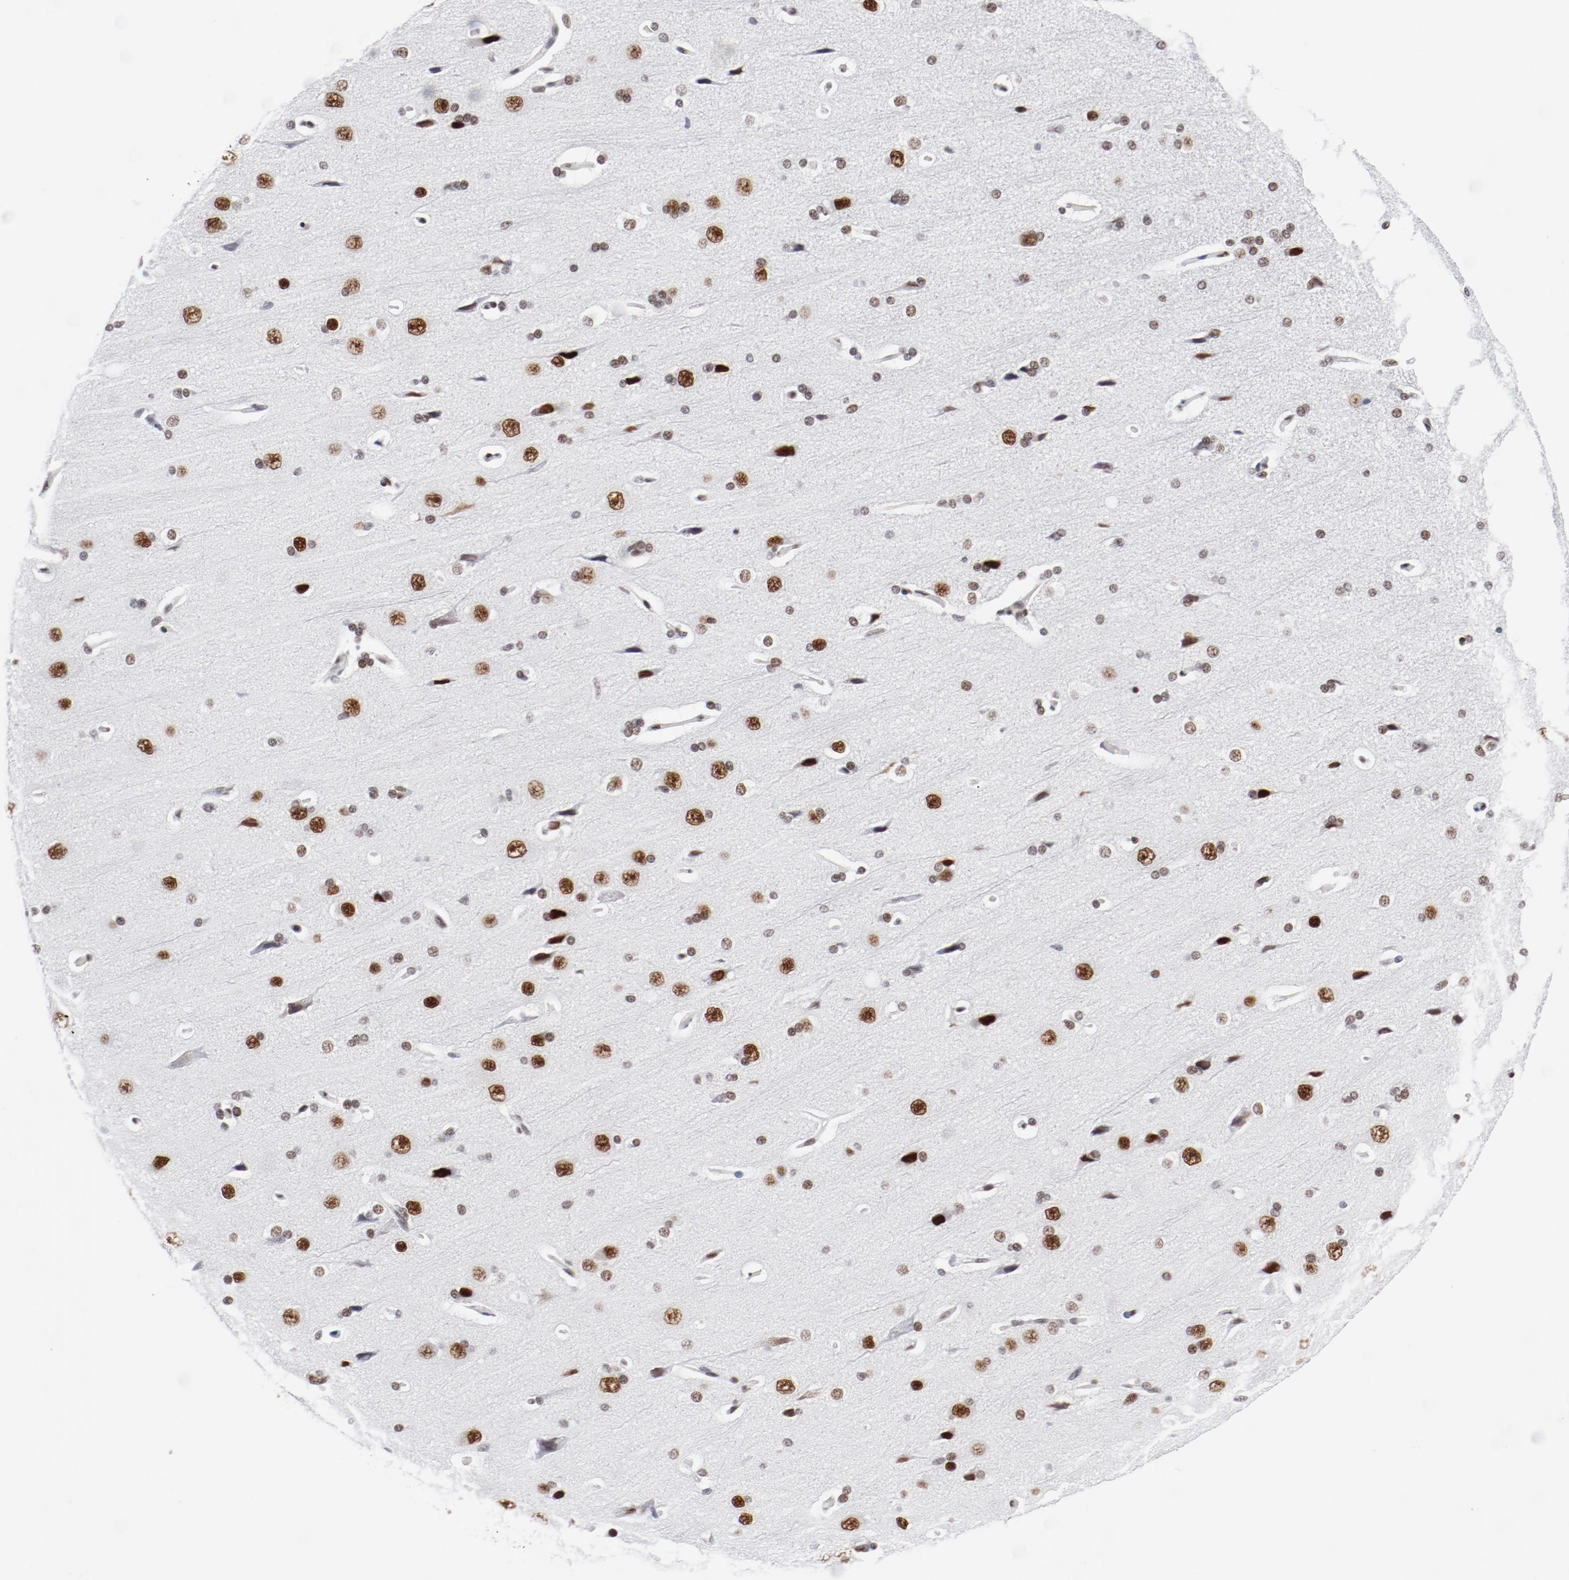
{"staining": {"intensity": "moderate", "quantity": "25%-75%", "location": "nuclear"}, "tissue": "cerebral cortex", "cell_type": "Endothelial cells", "image_type": "normal", "snomed": [{"axis": "morphology", "description": "Normal tissue, NOS"}, {"axis": "topography", "description": "Cerebral cortex"}], "caption": "The image displays immunohistochemical staining of benign cerebral cortex. There is moderate nuclear expression is seen in approximately 25%-75% of endothelial cells. Using DAB (brown) and hematoxylin (blue) stains, captured at high magnification using brightfield microscopy.", "gene": "ATF2", "patient": {"sex": "male", "age": 62}}